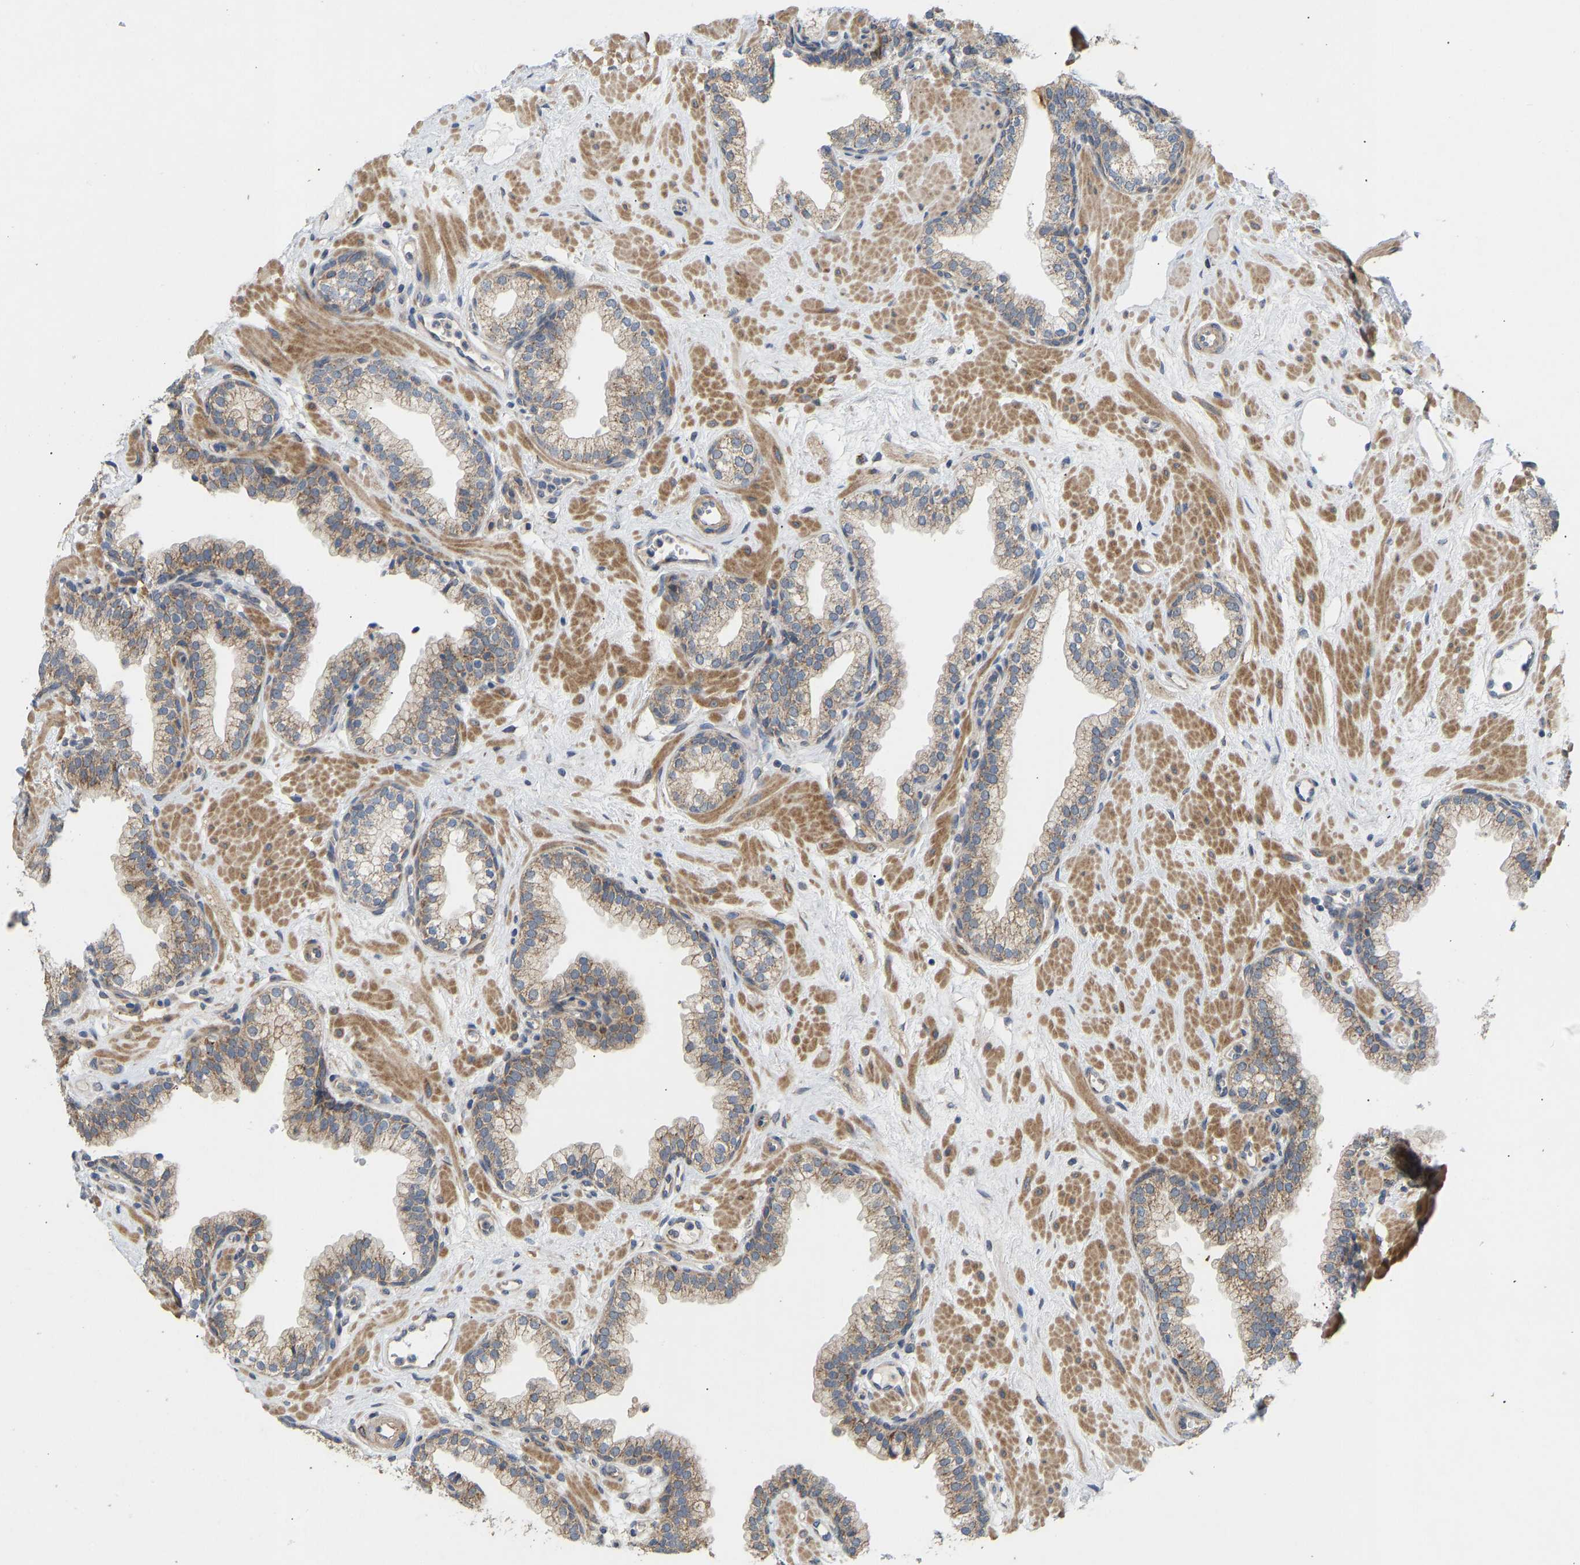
{"staining": {"intensity": "moderate", "quantity": ">75%", "location": "cytoplasmic/membranous"}, "tissue": "prostate", "cell_type": "Glandular cells", "image_type": "normal", "snomed": [{"axis": "morphology", "description": "Normal tissue, NOS"}, {"axis": "morphology", "description": "Urothelial carcinoma, Low grade"}, {"axis": "topography", "description": "Urinary bladder"}, {"axis": "topography", "description": "Prostate"}], "caption": "Immunohistochemical staining of unremarkable prostate reveals medium levels of moderate cytoplasmic/membranous expression in about >75% of glandular cells.", "gene": "HACD2", "patient": {"sex": "male", "age": 60}}